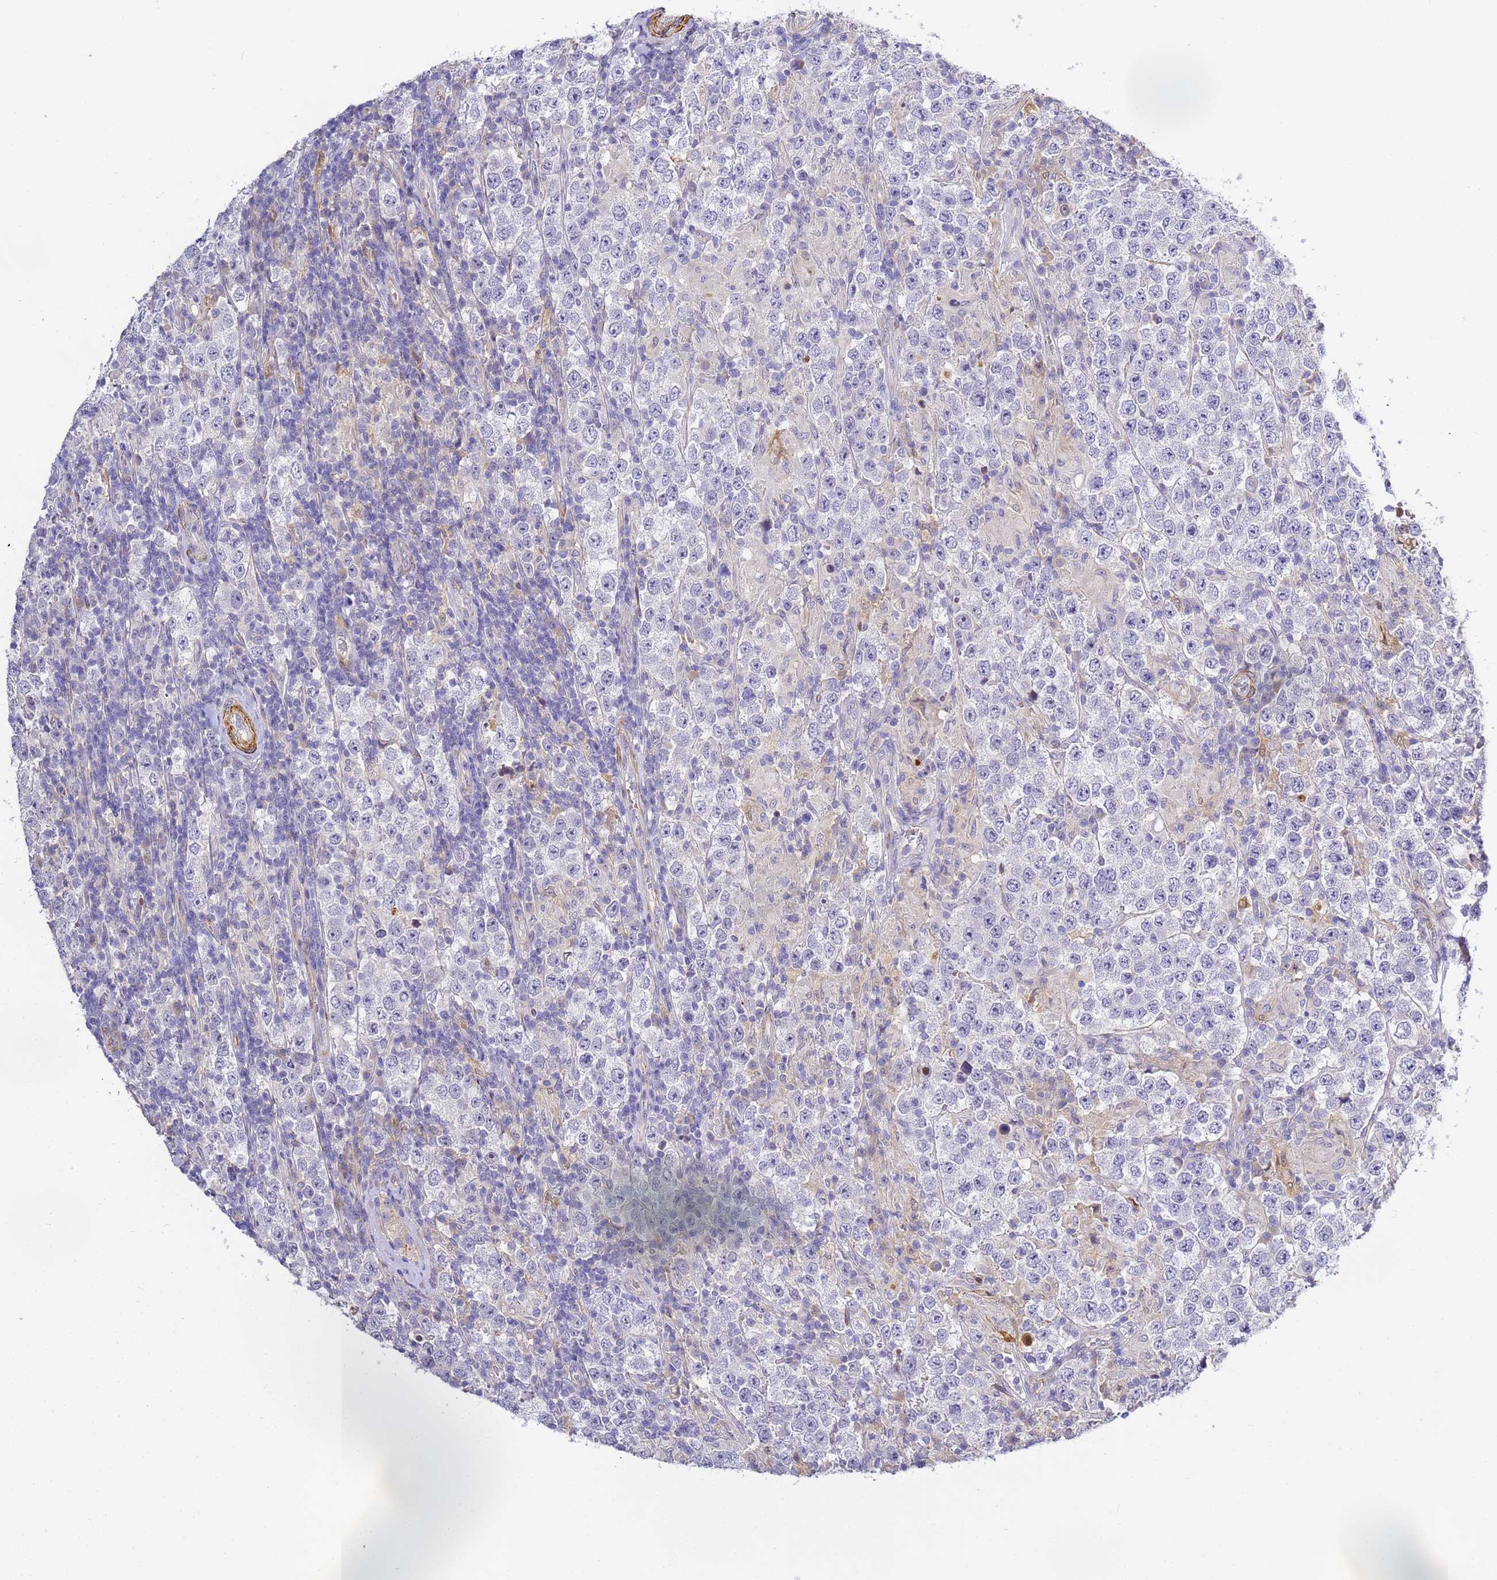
{"staining": {"intensity": "negative", "quantity": "none", "location": "none"}, "tissue": "testis cancer", "cell_type": "Tumor cells", "image_type": "cancer", "snomed": [{"axis": "morphology", "description": "Normal tissue, NOS"}, {"axis": "morphology", "description": "Urothelial carcinoma, High grade"}, {"axis": "morphology", "description": "Seminoma, NOS"}, {"axis": "morphology", "description": "Carcinoma, Embryonal, NOS"}, {"axis": "topography", "description": "Urinary bladder"}, {"axis": "topography", "description": "Testis"}], "caption": "This is an immunohistochemistry histopathology image of high-grade urothelial carcinoma (testis). There is no staining in tumor cells.", "gene": "CFH", "patient": {"sex": "male", "age": 41}}